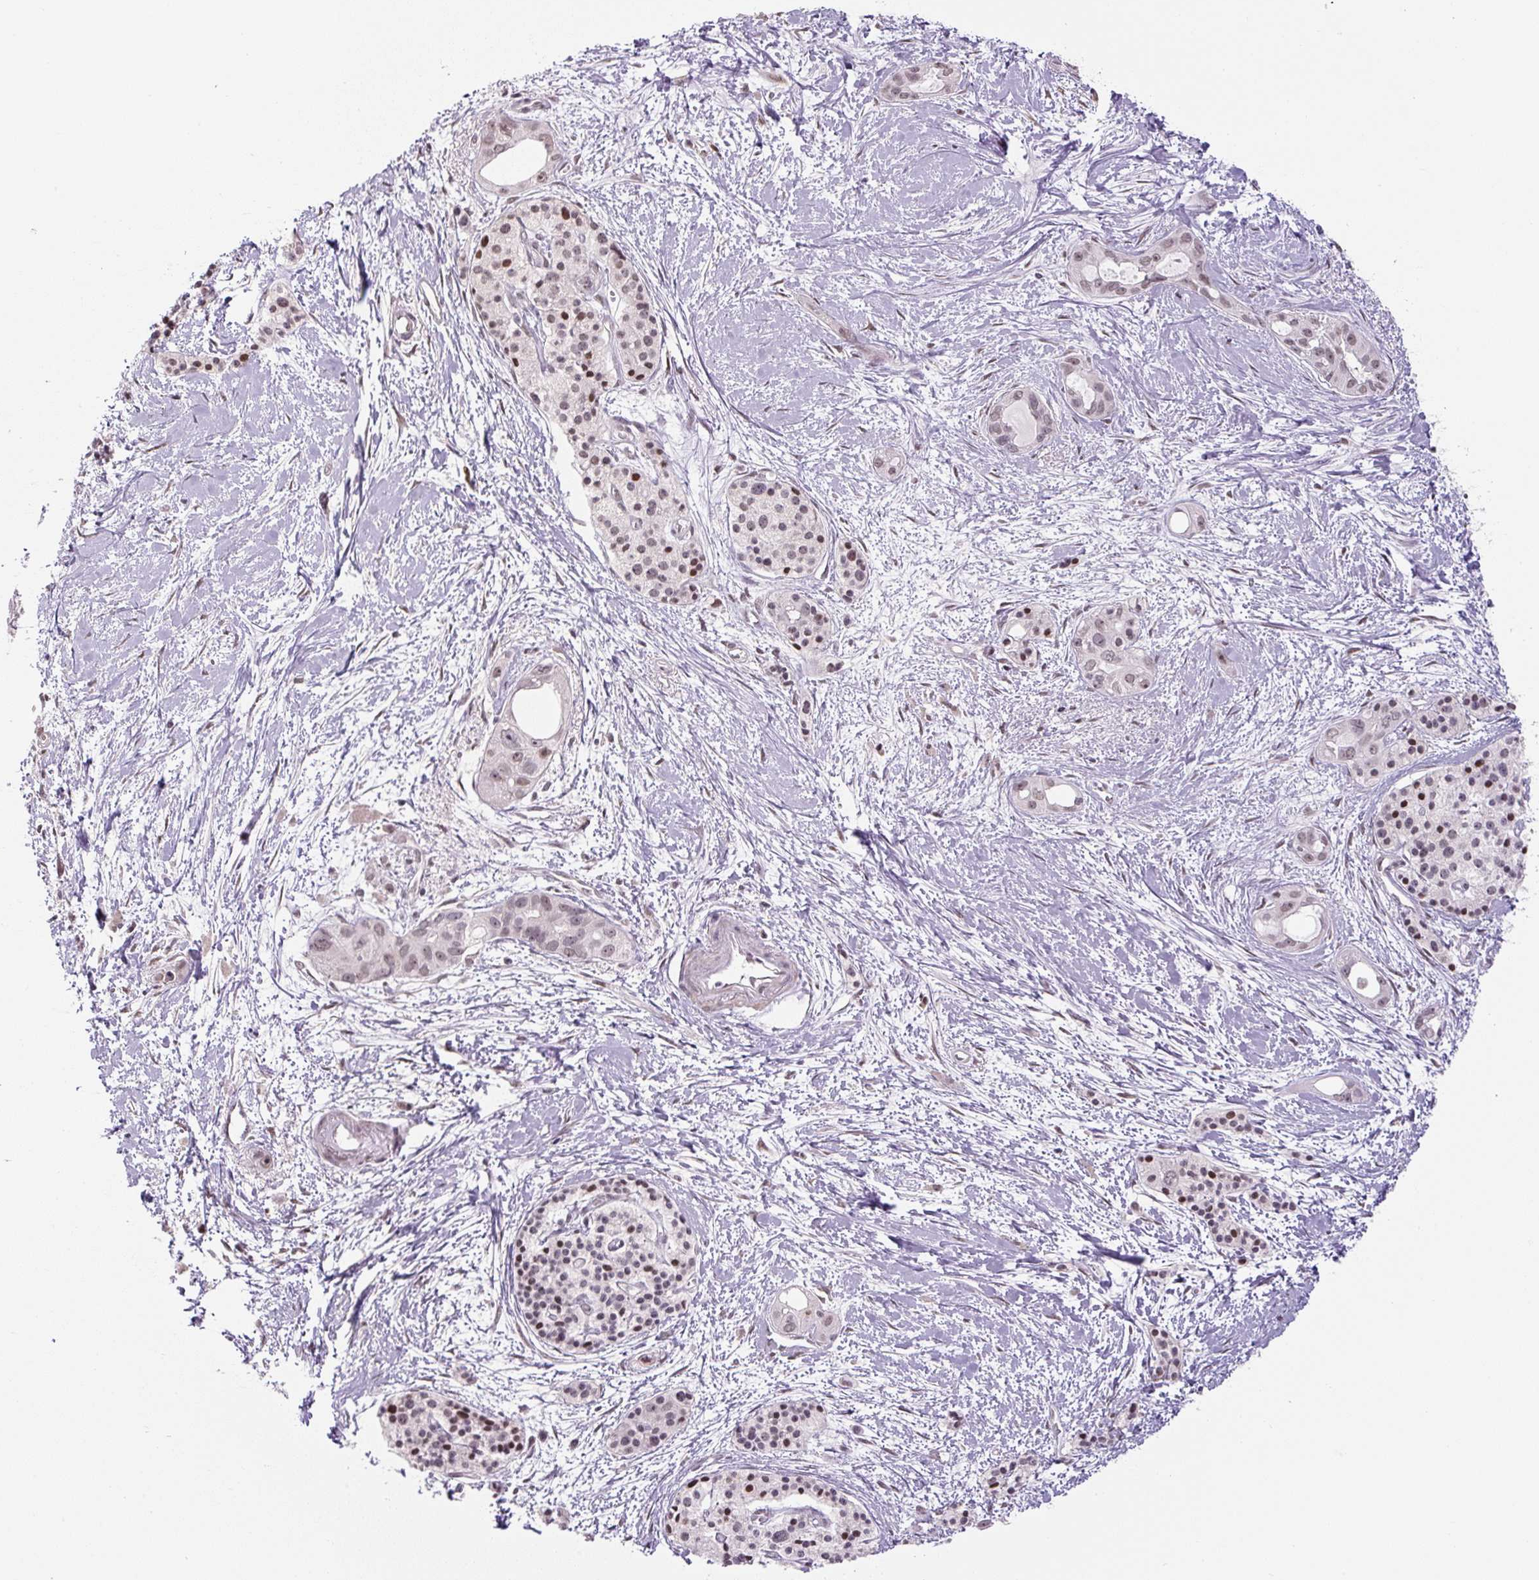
{"staining": {"intensity": "weak", "quantity": "25%-75%", "location": "nuclear"}, "tissue": "pancreatic cancer", "cell_type": "Tumor cells", "image_type": "cancer", "snomed": [{"axis": "morphology", "description": "Adenocarcinoma, NOS"}, {"axis": "topography", "description": "Pancreas"}], "caption": "IHC image of human adenocarcinoma (pancreatic) stained for a protein (brown), which displays low levels of weak nuclear staining in approximately 25%-75% of tumor cells.", "gene": "TCFL5", "patient": {"sex": "female", "age": 50}}